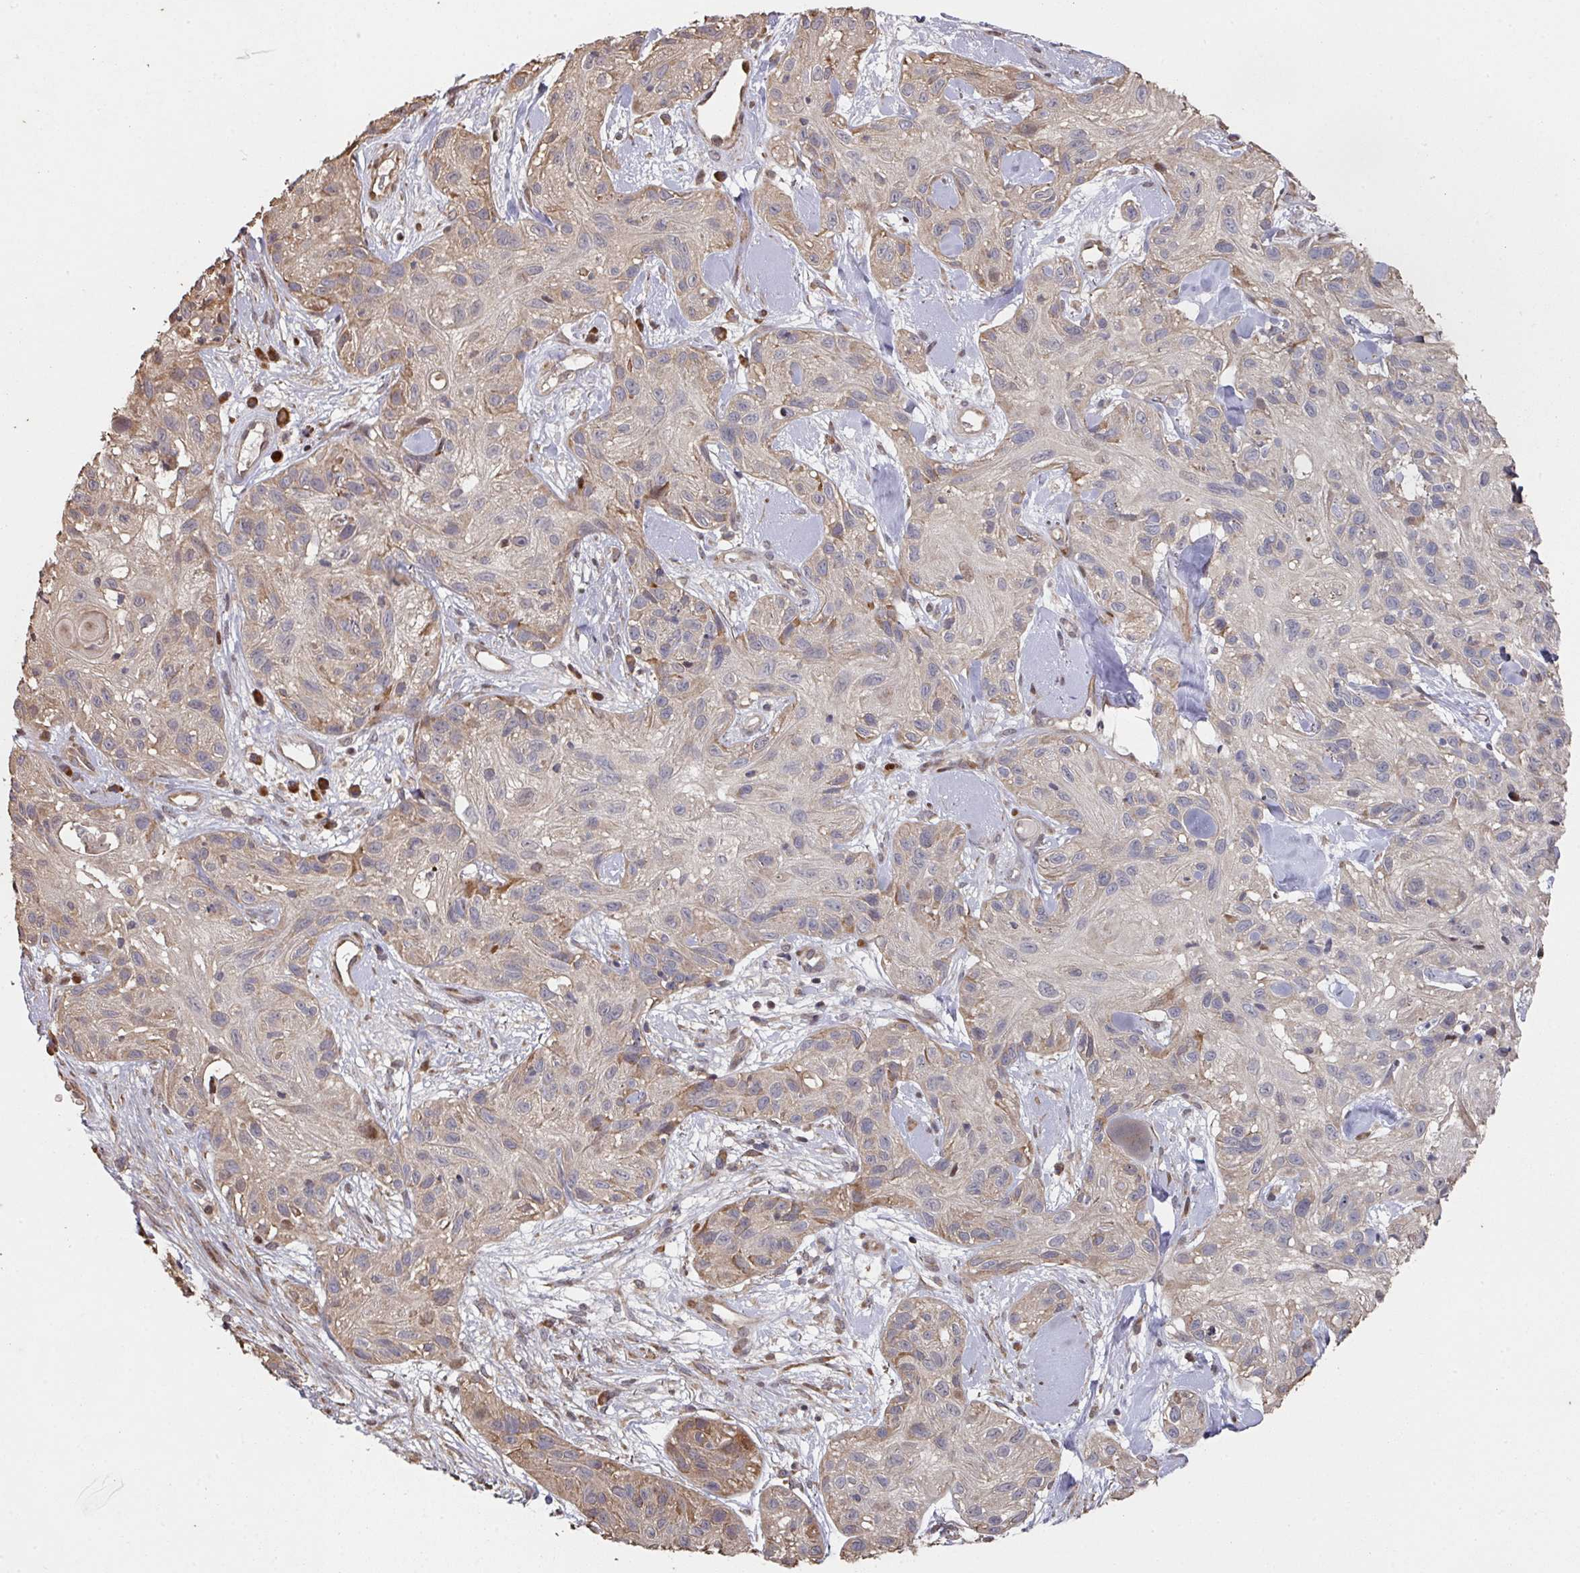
{"staining": {"intensity": "weak", "quantity": "25%-75%", "location": "cytoplasmic/membranous"}, "tissue": "skin cancer", "cell_type": "Tumor cells", "image_type": "cancer", "snomed": [{"axis": "morphology", "description": "Squamous cell carcinoma, NOS"}, {"axis": "topography", "description": "Skin"}], "caption": "DAB immunohistochemical staining of human skin squamous cell carcinoma shows weak cytoplasmic/membranous protein positivity in about 25%-75% of tumor cells.", "gene": "CA7", "patient": {"sex": "male", "age": 82}}